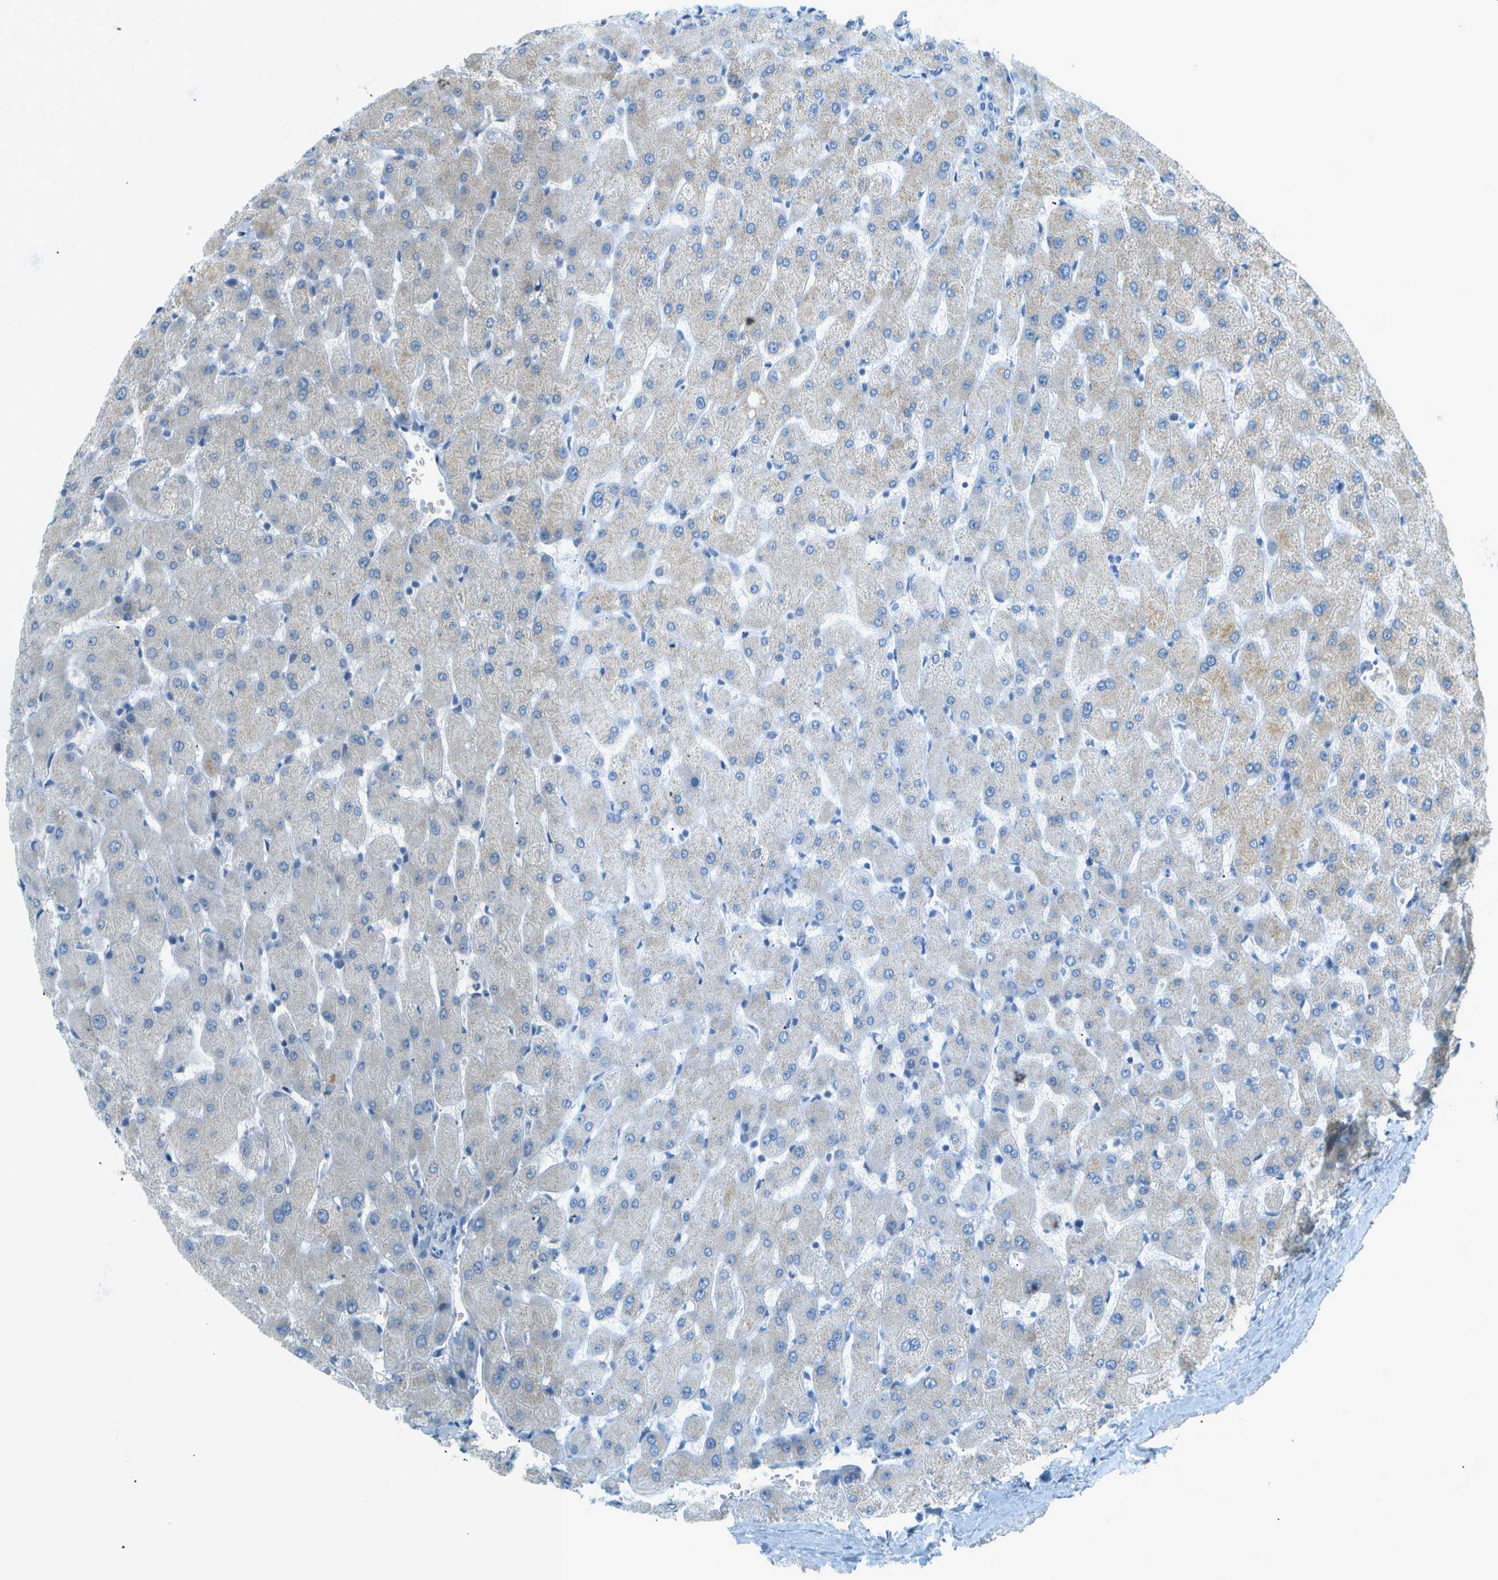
{"staining": {"intensity": "negative", "quantity": "none", "location": "none"}, "tissue": "liver", "cell_type": "Cholangiocytes", "image_type": "normal", "snomed": [{"axis": "morphology", "description": "Normal tissue, NOS"}, {"axis": "topography", "description": "Liver"}], "caption": "DAB (3,3'-diaminobenzidine) immunohistochemical staining of benign liver shows no significant expression in cholangiocytes.", "gene": "SMYD5", "patient": {"sex": "female", "age": 63}}